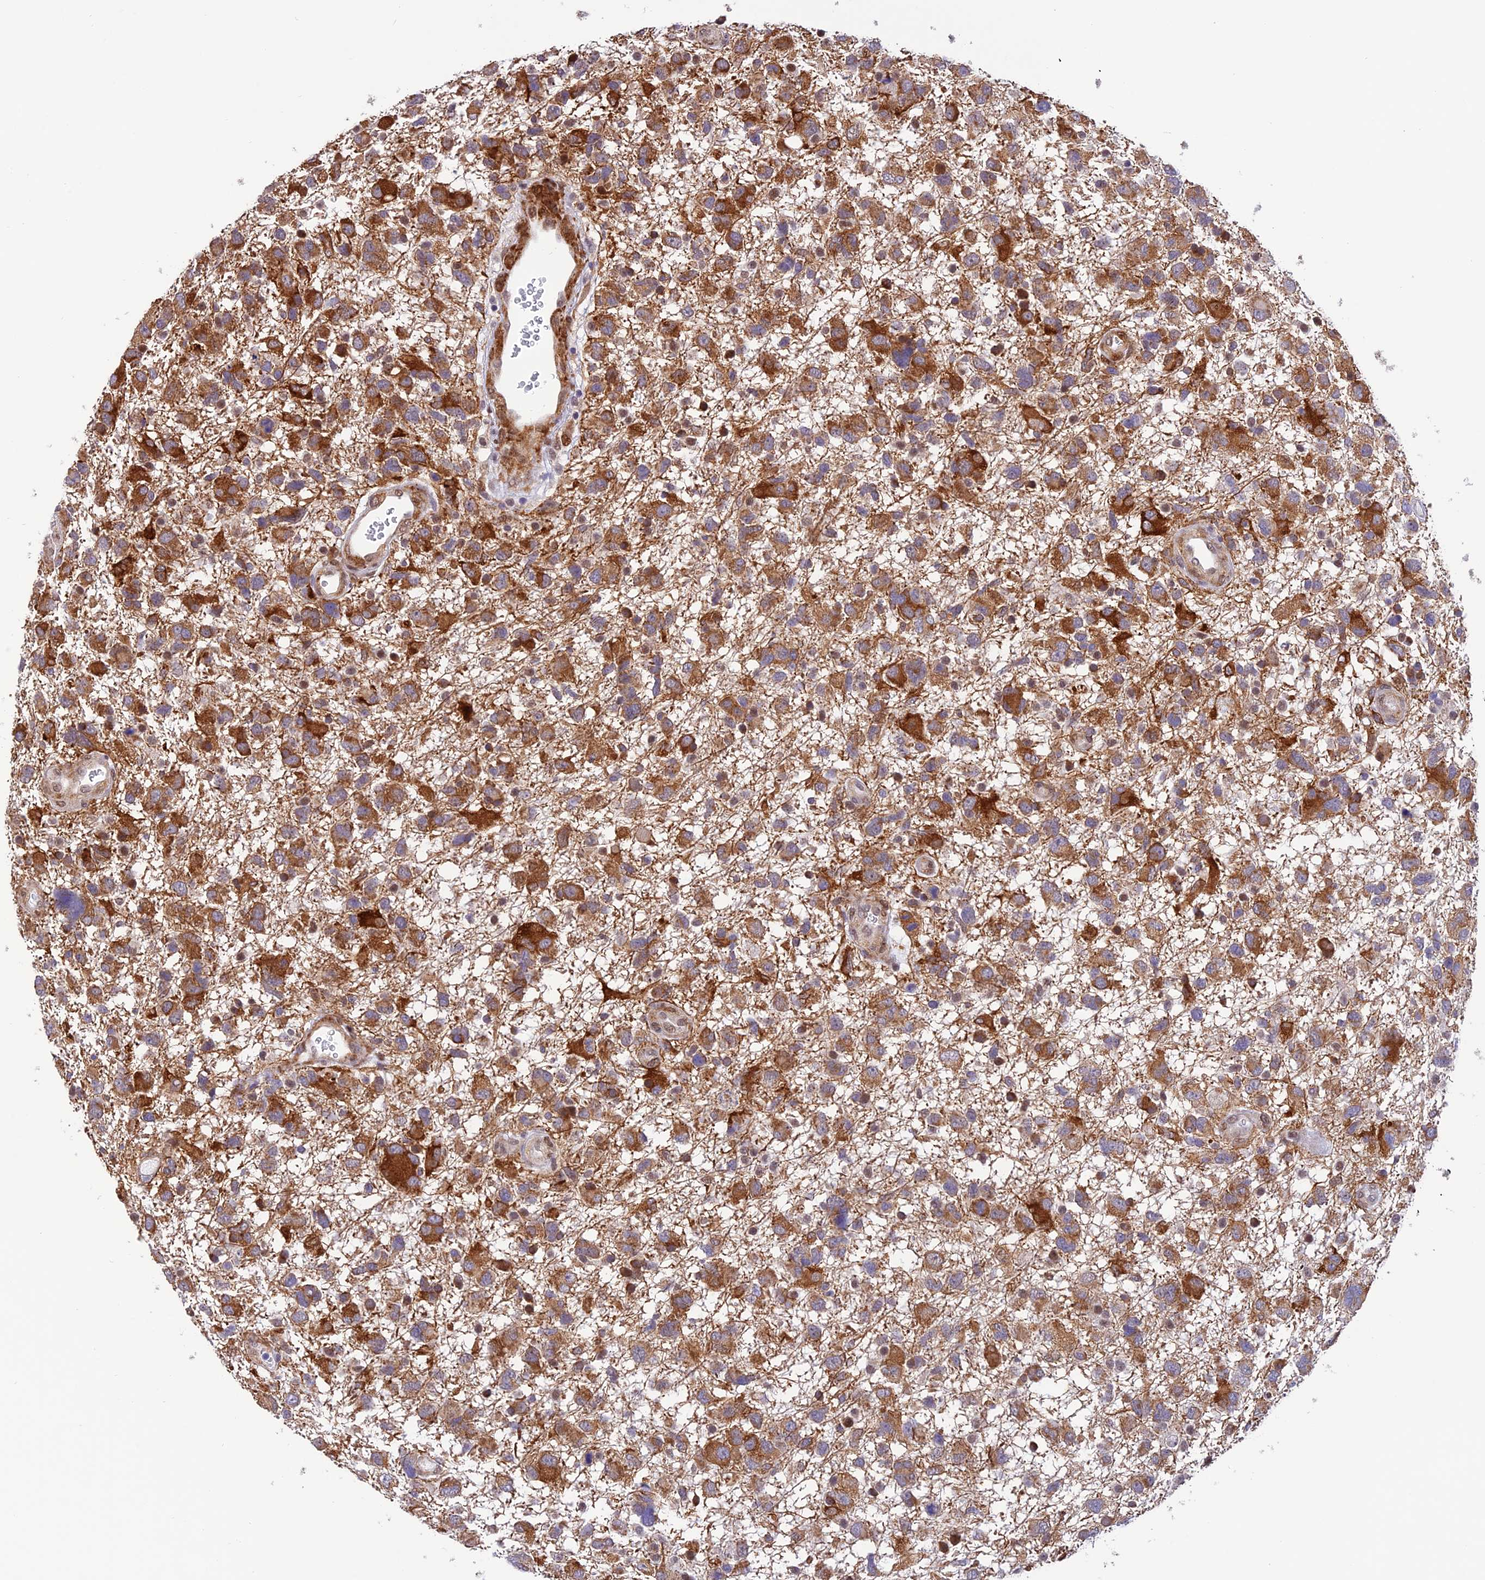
{"staining": {"intensity": "strong", "quantity": "25%-75%", "location": "cytoplasmic/membranous"}, "tissue": "glioma", "cell_type": "Tumor cells", "image_type": "cancer", "snomed": [{"axis": "morphology", "description": "Glioma, malignant, High grade"}, {"axis": "topography", "description": "Brain"}], "caption": "Immunohistochemical staining of high-grade glioma (malignant) demonstrates high levels of strong cytoplasmic/membranous staining in approximately 25%-75% of tumor cells. The staining was performed using DAB (3,3'-diaminobenzidine) to visualize the protein expression in brown, while the nuclei were stained in blue with hematoxylin (Magnification: 20x).", "gene": "WDR55", "patient": {"sex": "male", "age": 61}}